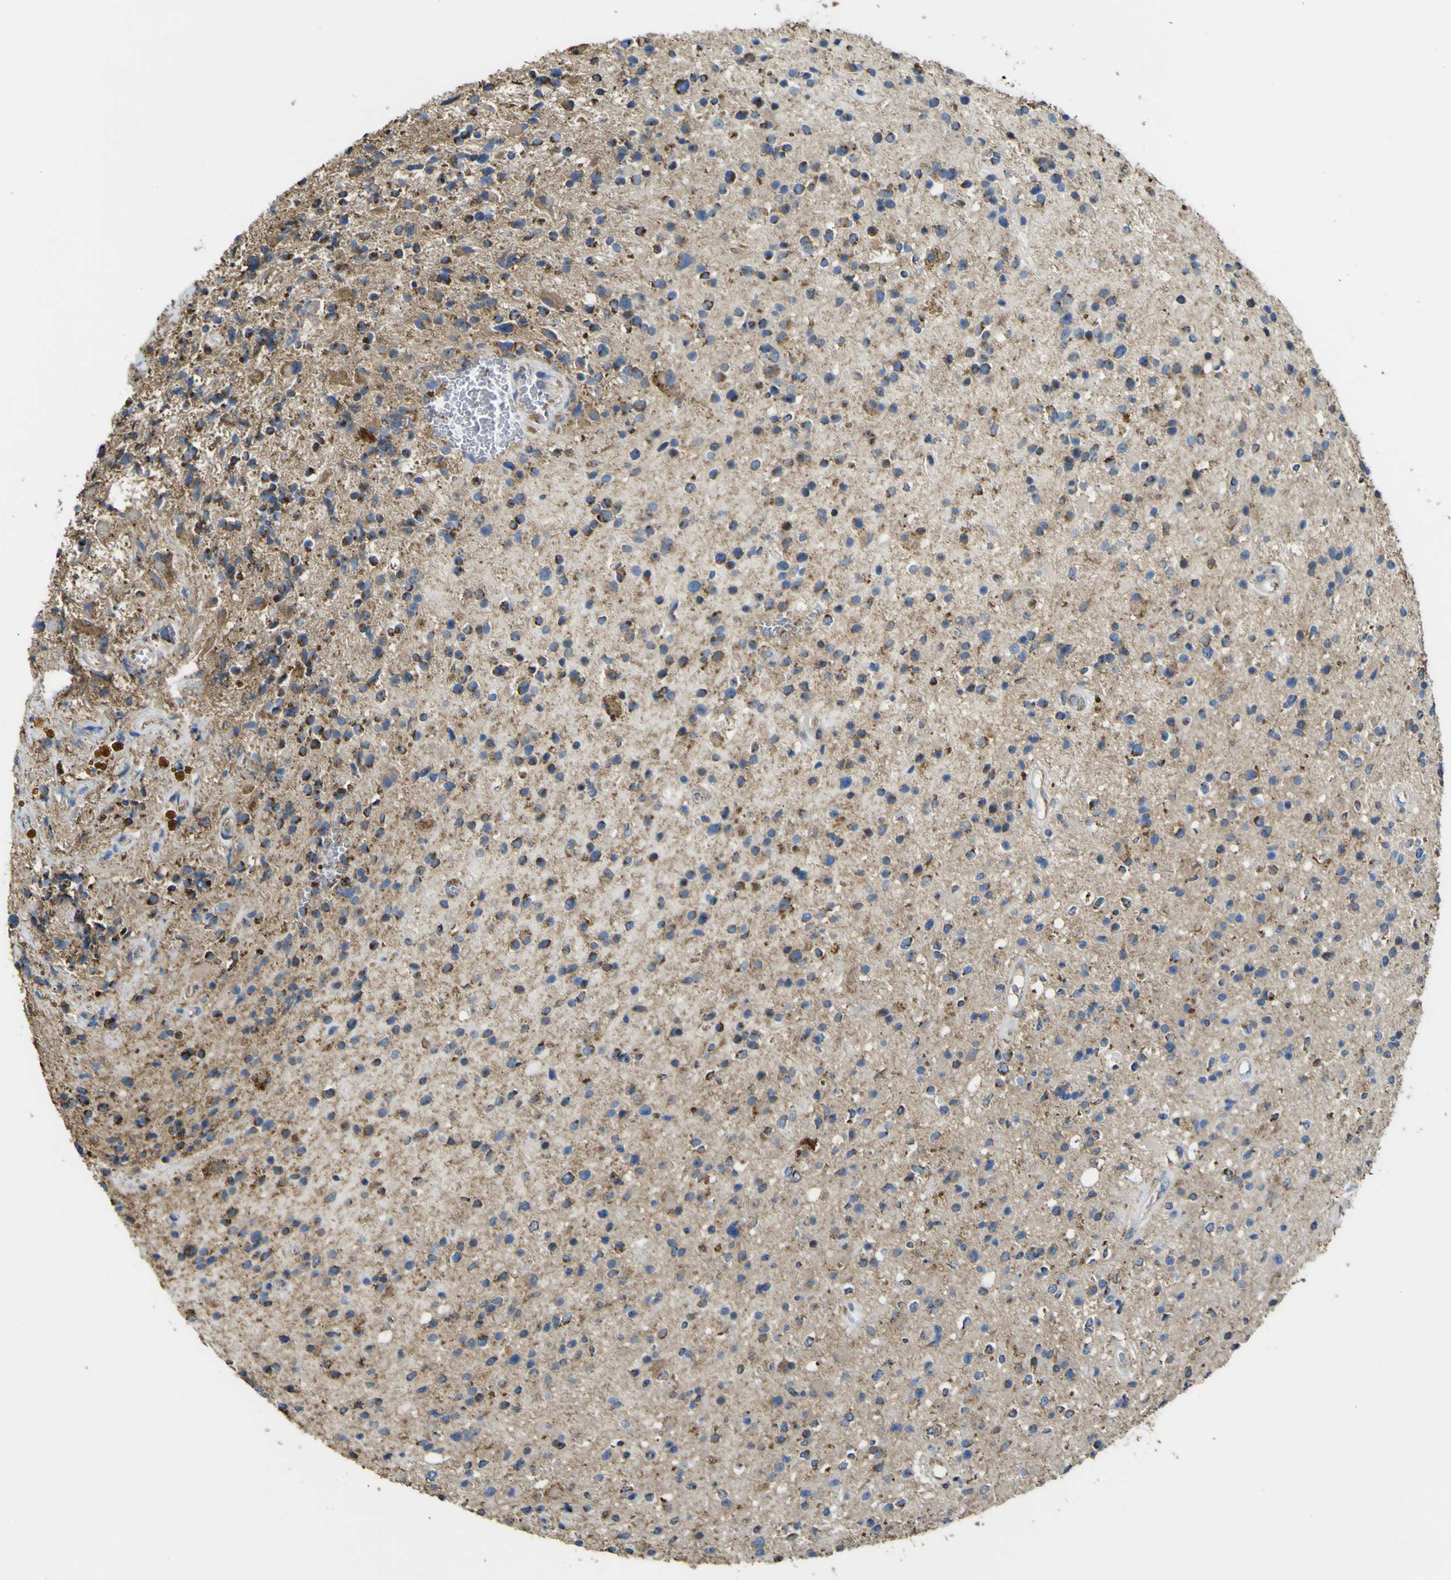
{"staining": {"intensity": "moderate", "quantity": "<25%", "location": "cytoplasmic/membranous"}, "tissue": "glioma", "cell_type": "Tumor cells", "image_type": "cancer", "snomed": [{"axis": "morphology", "description": "Glioma, malignant, High grade"}, {"axis": "topography", "description": "Brain"}], "caption": "Protein expression analysis of human malignant glioma (high-grade) reveals moderate cytoplasmic/membranous expression in about <25% of tumor cells.", "gene": "ACSL3", "patient": {"sex": "male", "age": 33}}